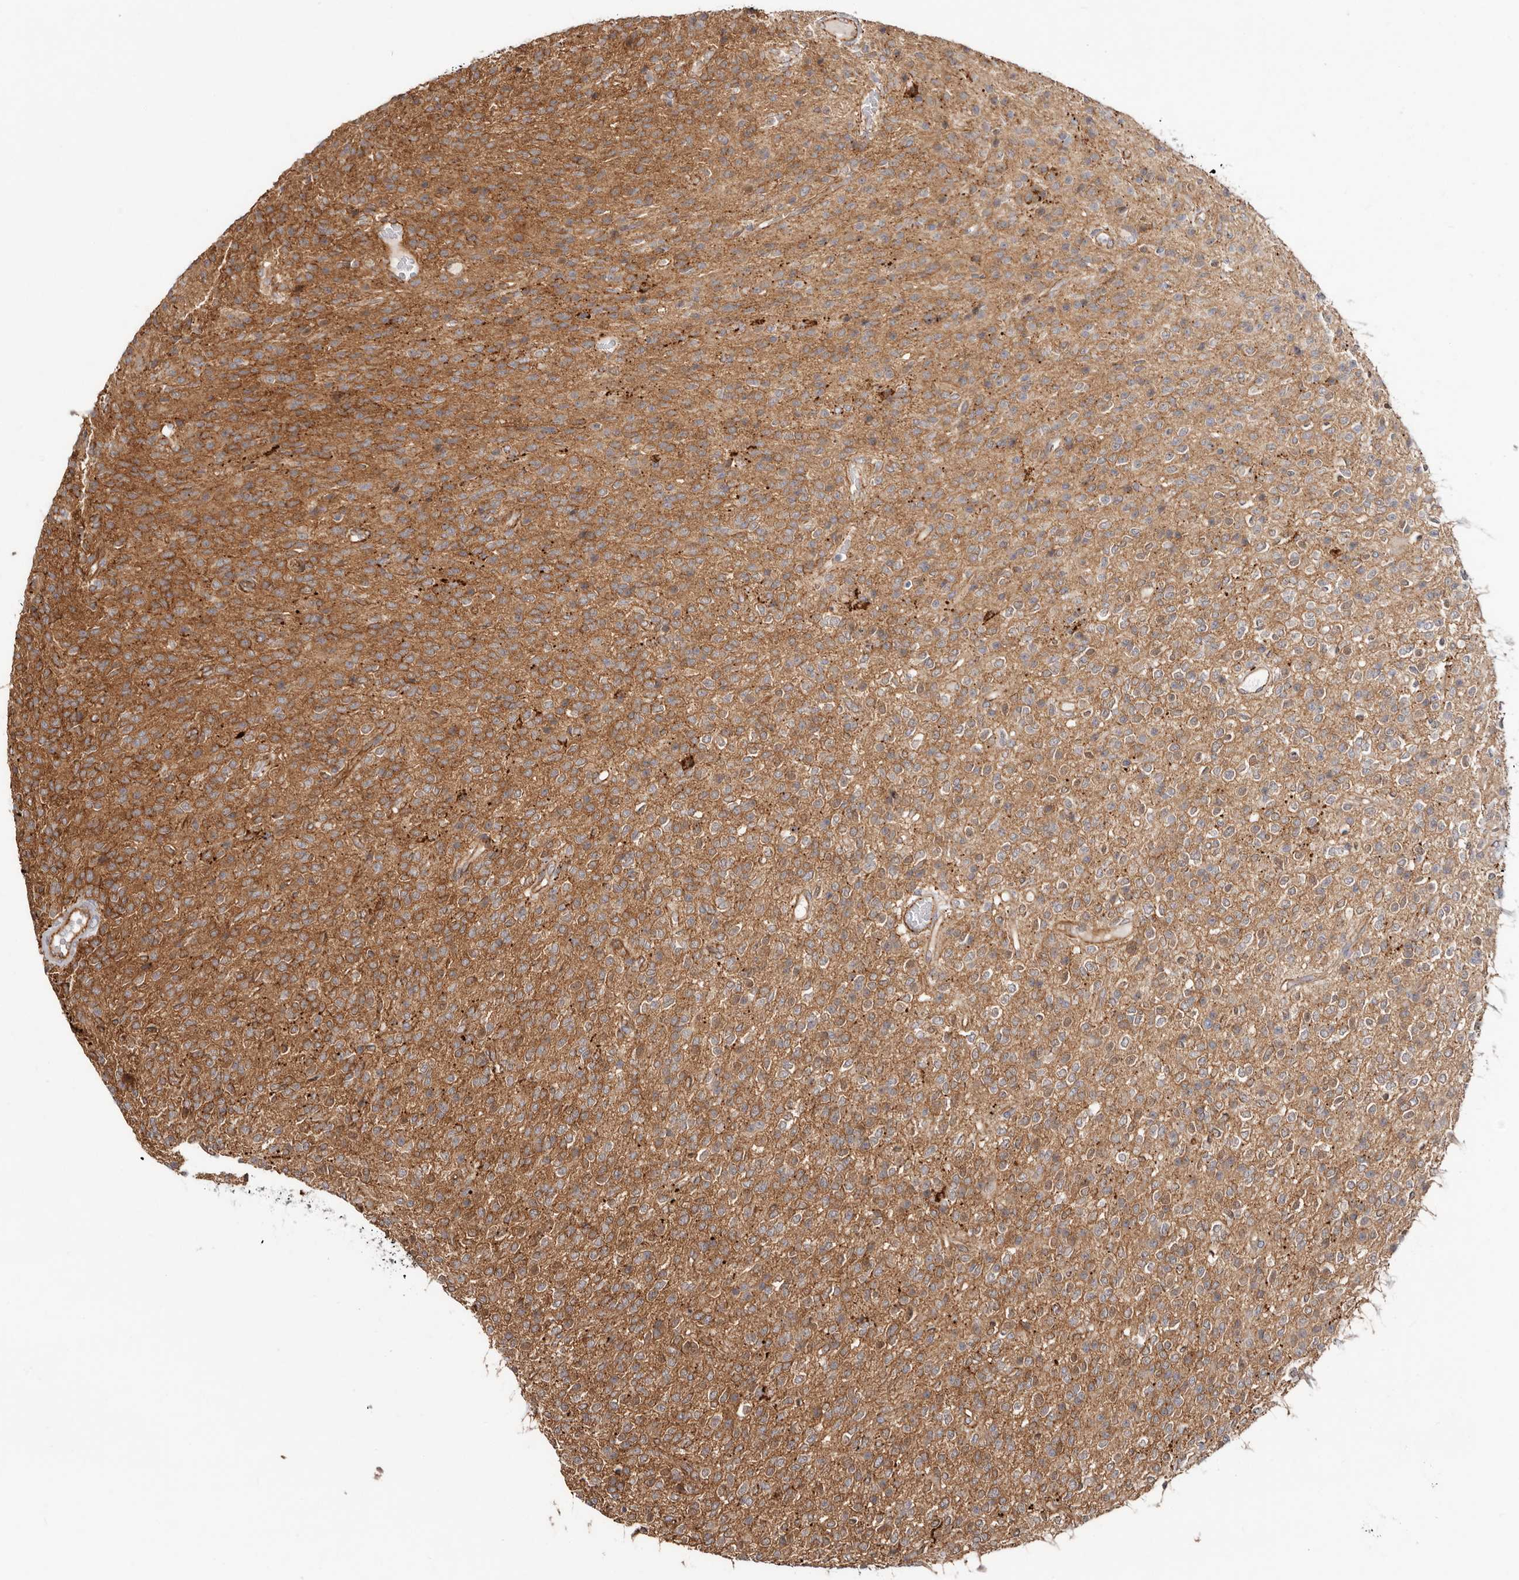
{"staining": {"intensity": "weak", "quantity": "25%-75%", "location": "cytoplasmic/membranous"}, "tissue": "glioma", "cell_type": "Tumor cells", "image_type": "cancer", "snomed": [{"axis": "morphology", "description": "Glioma, malignant, High grade"}, {"axis": "topography", "description": "Brain"}], "caption": "Protein expression analysis of human glioma reveals weak cytoplasmic/membranous positivity in approximately 25%-75% of tumor cells. Nuclei are stained in blue.", "gene": "SZT2", "patient": {"sex": "male", "age": 34}}